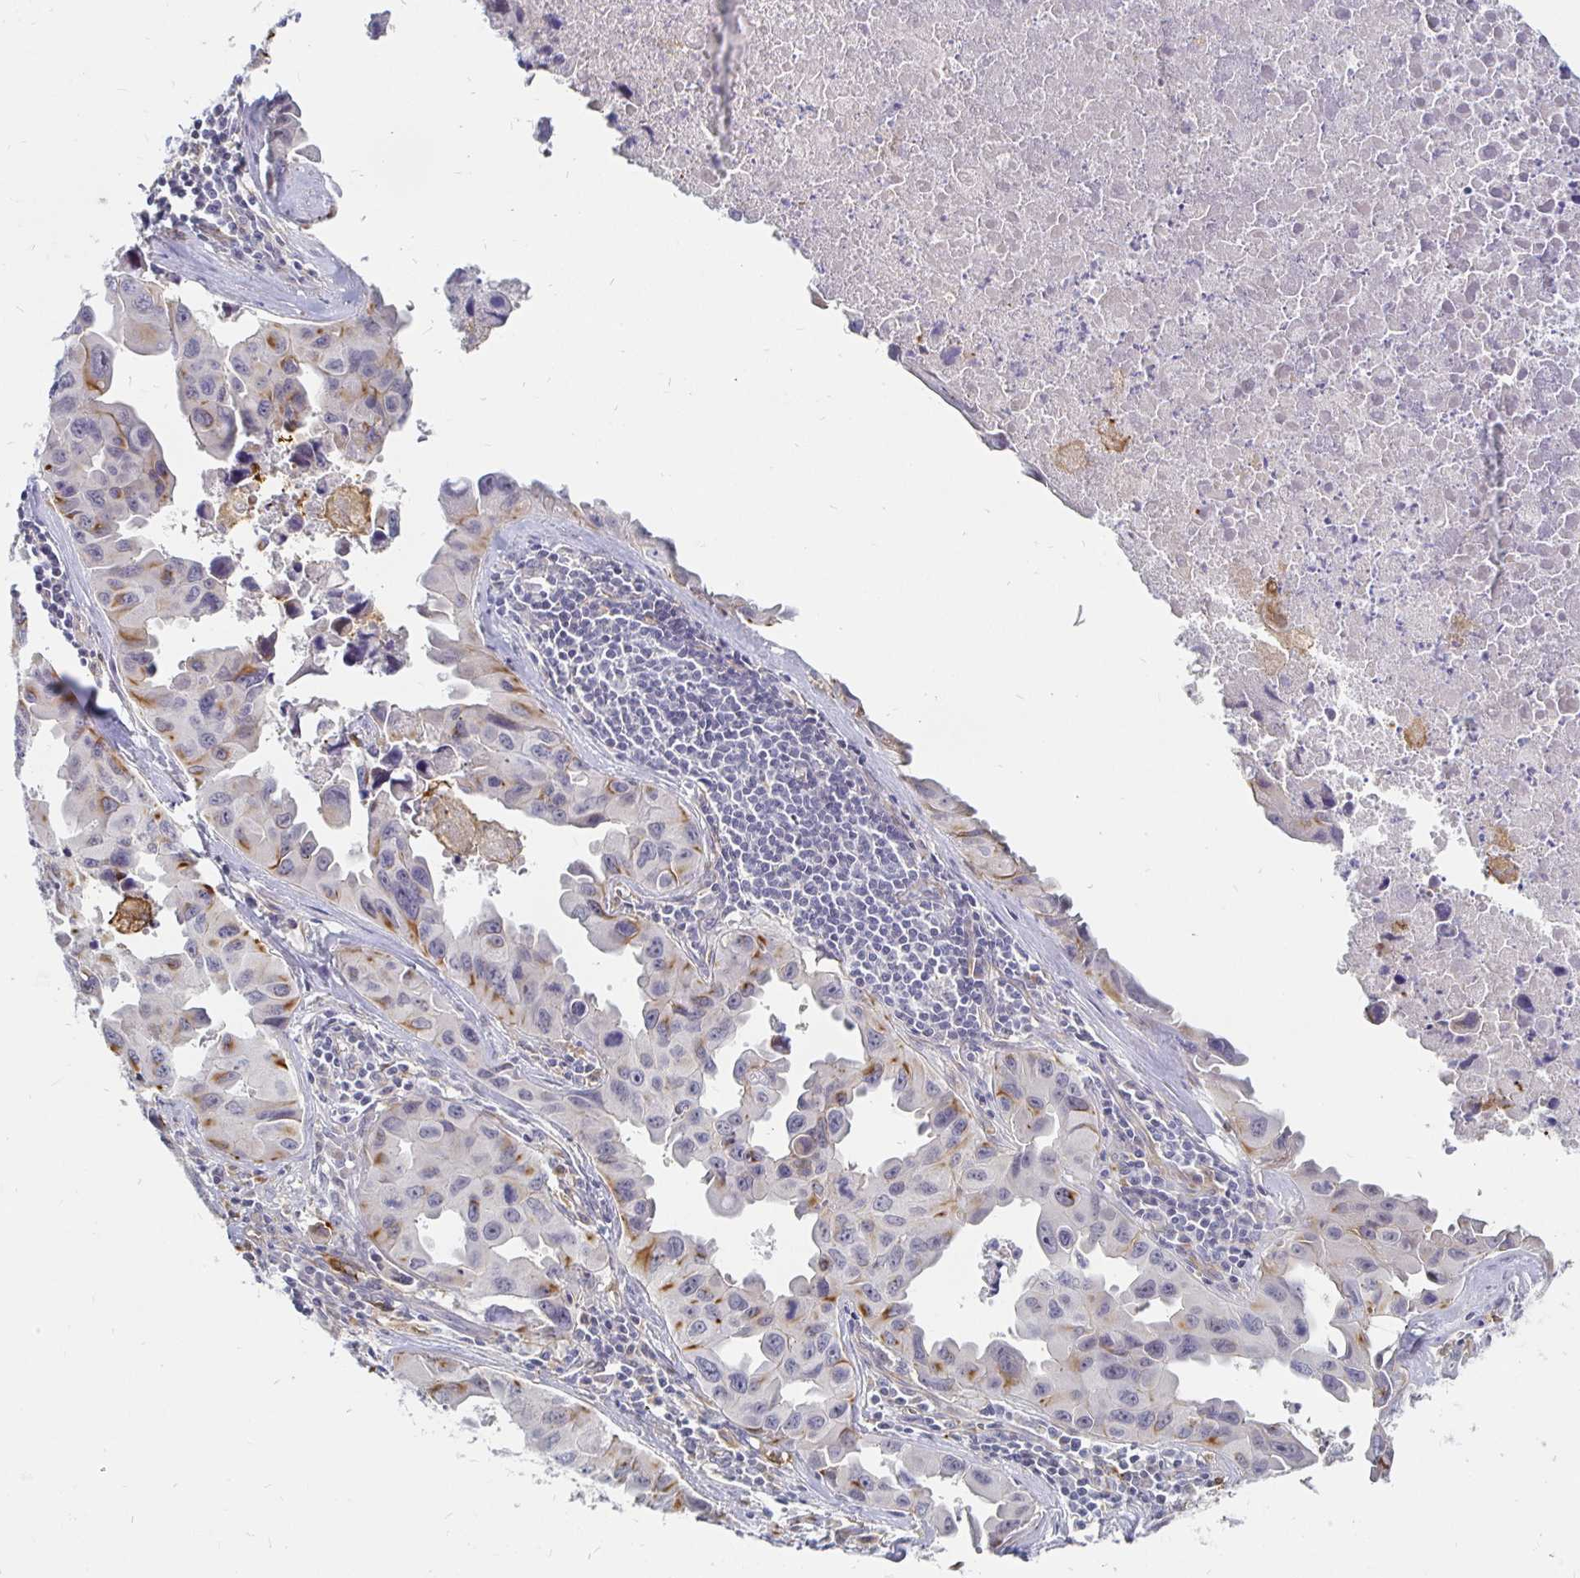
{"staining": {"intensity": "weak", "quantity": "<25%", "location": "cytoplasmic/membranous"}, "tissue": "lung cancer", "cell_type": "Tumor cells", "image_type": "cancer", "snomed": [{"axis": "morphology", "description": "Adenocarcinoma, NOS"}, {"axis": "topography", "description": "Lymph node"}, {"axis": "topography", "description": "Lung"}], "caption": "Photomicrograph shows no significant protein expression in tumor cells of lung cancer (adenocarcinoma).", "gene": "CCDC85A", "patient": {"sex": "male", "age": 64}}